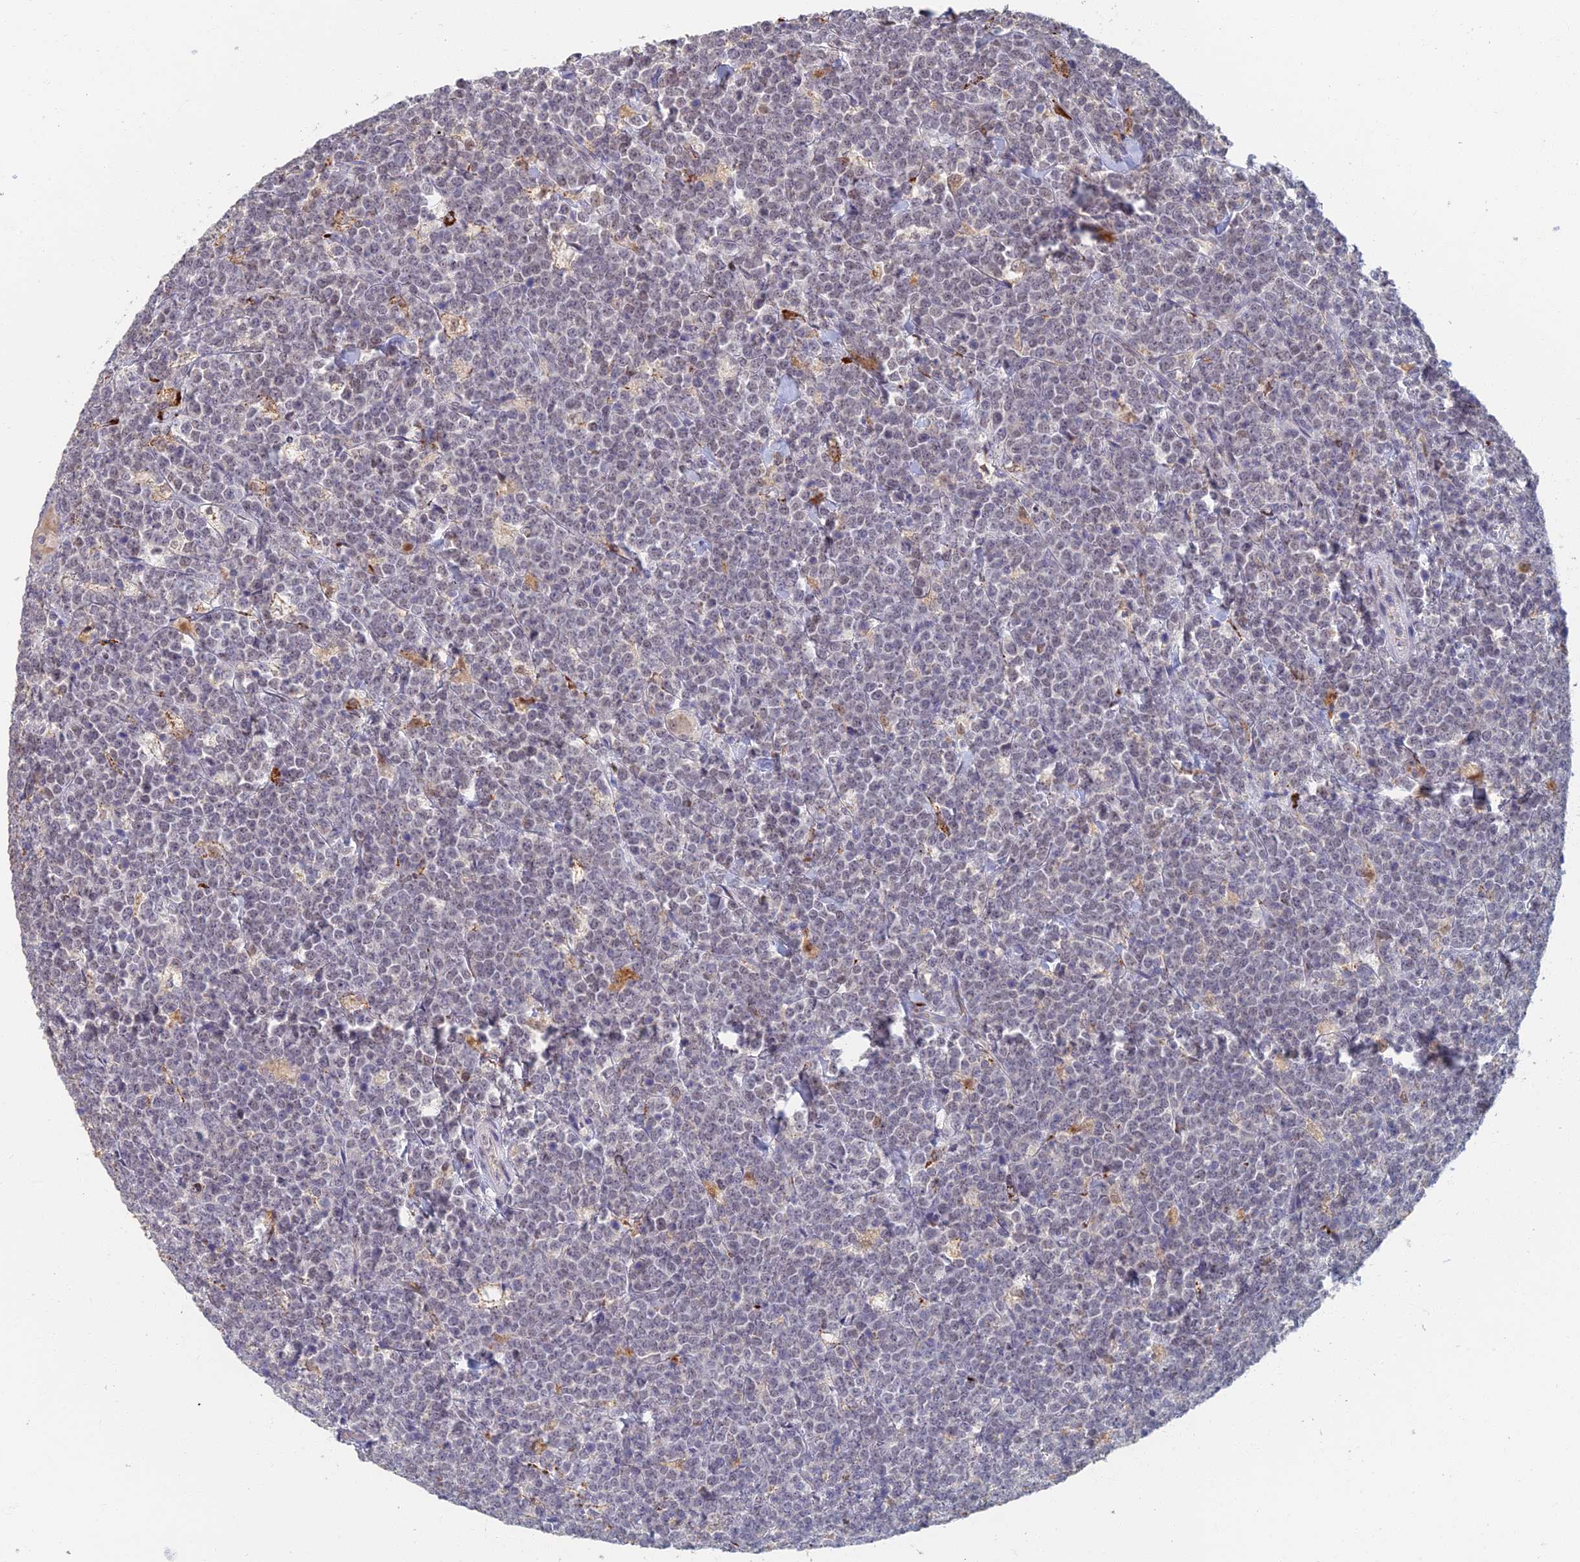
{"staining": {"intensity": "negative", "quantity": "none", "location": "none"}, "tissue": "lymphoma", "cell_type": "Tumor cells", "image_type": "cancer", "snomed": [{"axis": "morphology", "description": "Malignant lymphoma, non-Hodgkin's type, High grade"}, {"axis": "topography", "description": "Small intestine"}], "caption": "Protein analysis of lymphoma displays no significant positivity in tumor cells.", "gene": "GPATCH1", "patient": {"sex": "male", "age": 8}}